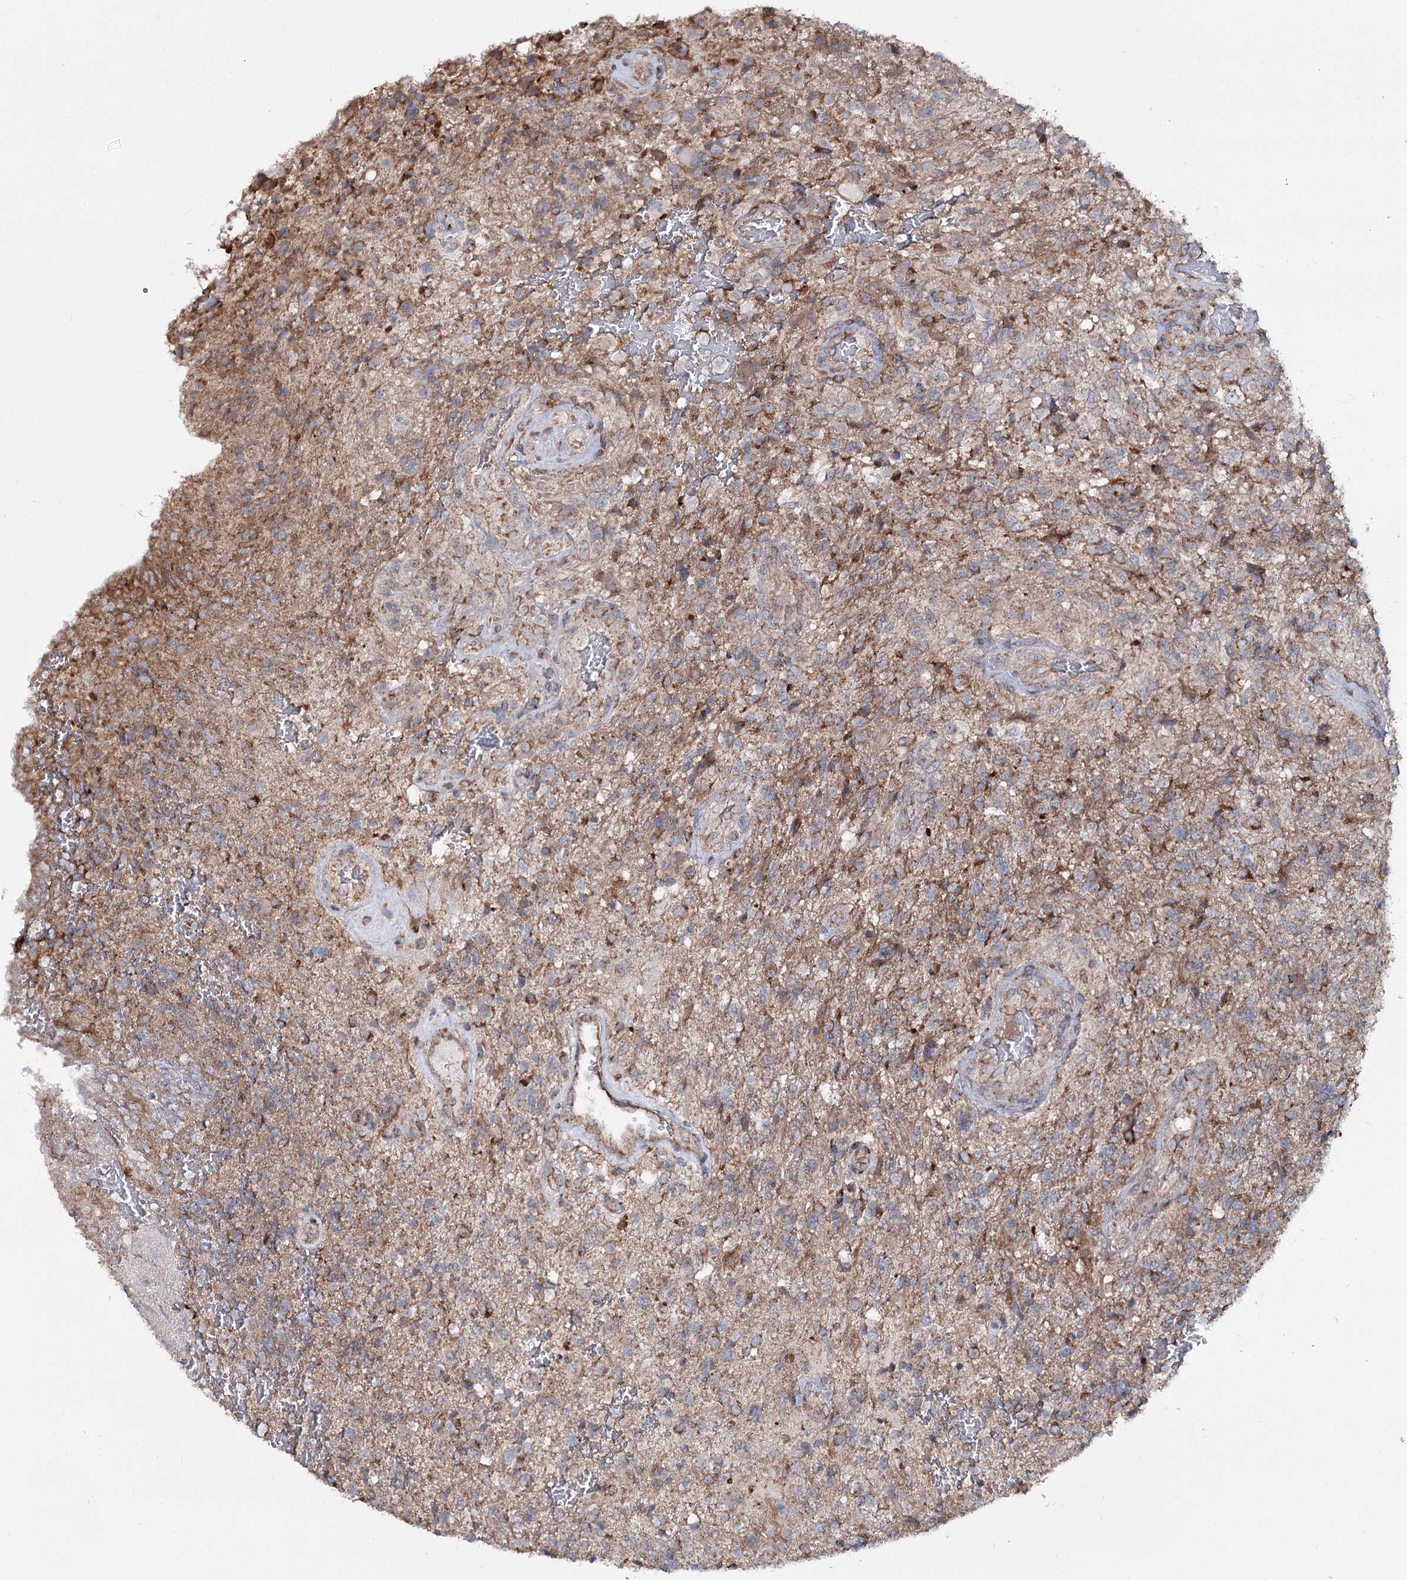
{"staining": {"intensity": "moderate", "quantity": "<25%", "location": "cytoplasmic/membranous"}, "tissue": "glioma", "cell_type": "Tumor cells", "image_type": "cancer", "snomed": [{"axis": "morphology", "description": "Glioma, malignant, High grade"}, {"axis": "topography", "description": "Brain"}], "caption": "A low amount of moderate cytoplasmic/membranous expression is present in about <25% of tumor cells in malignant high-grade glioma tissue.", "gene": "MSANTD2", "patient": {"sex": "male", "age": 56}}